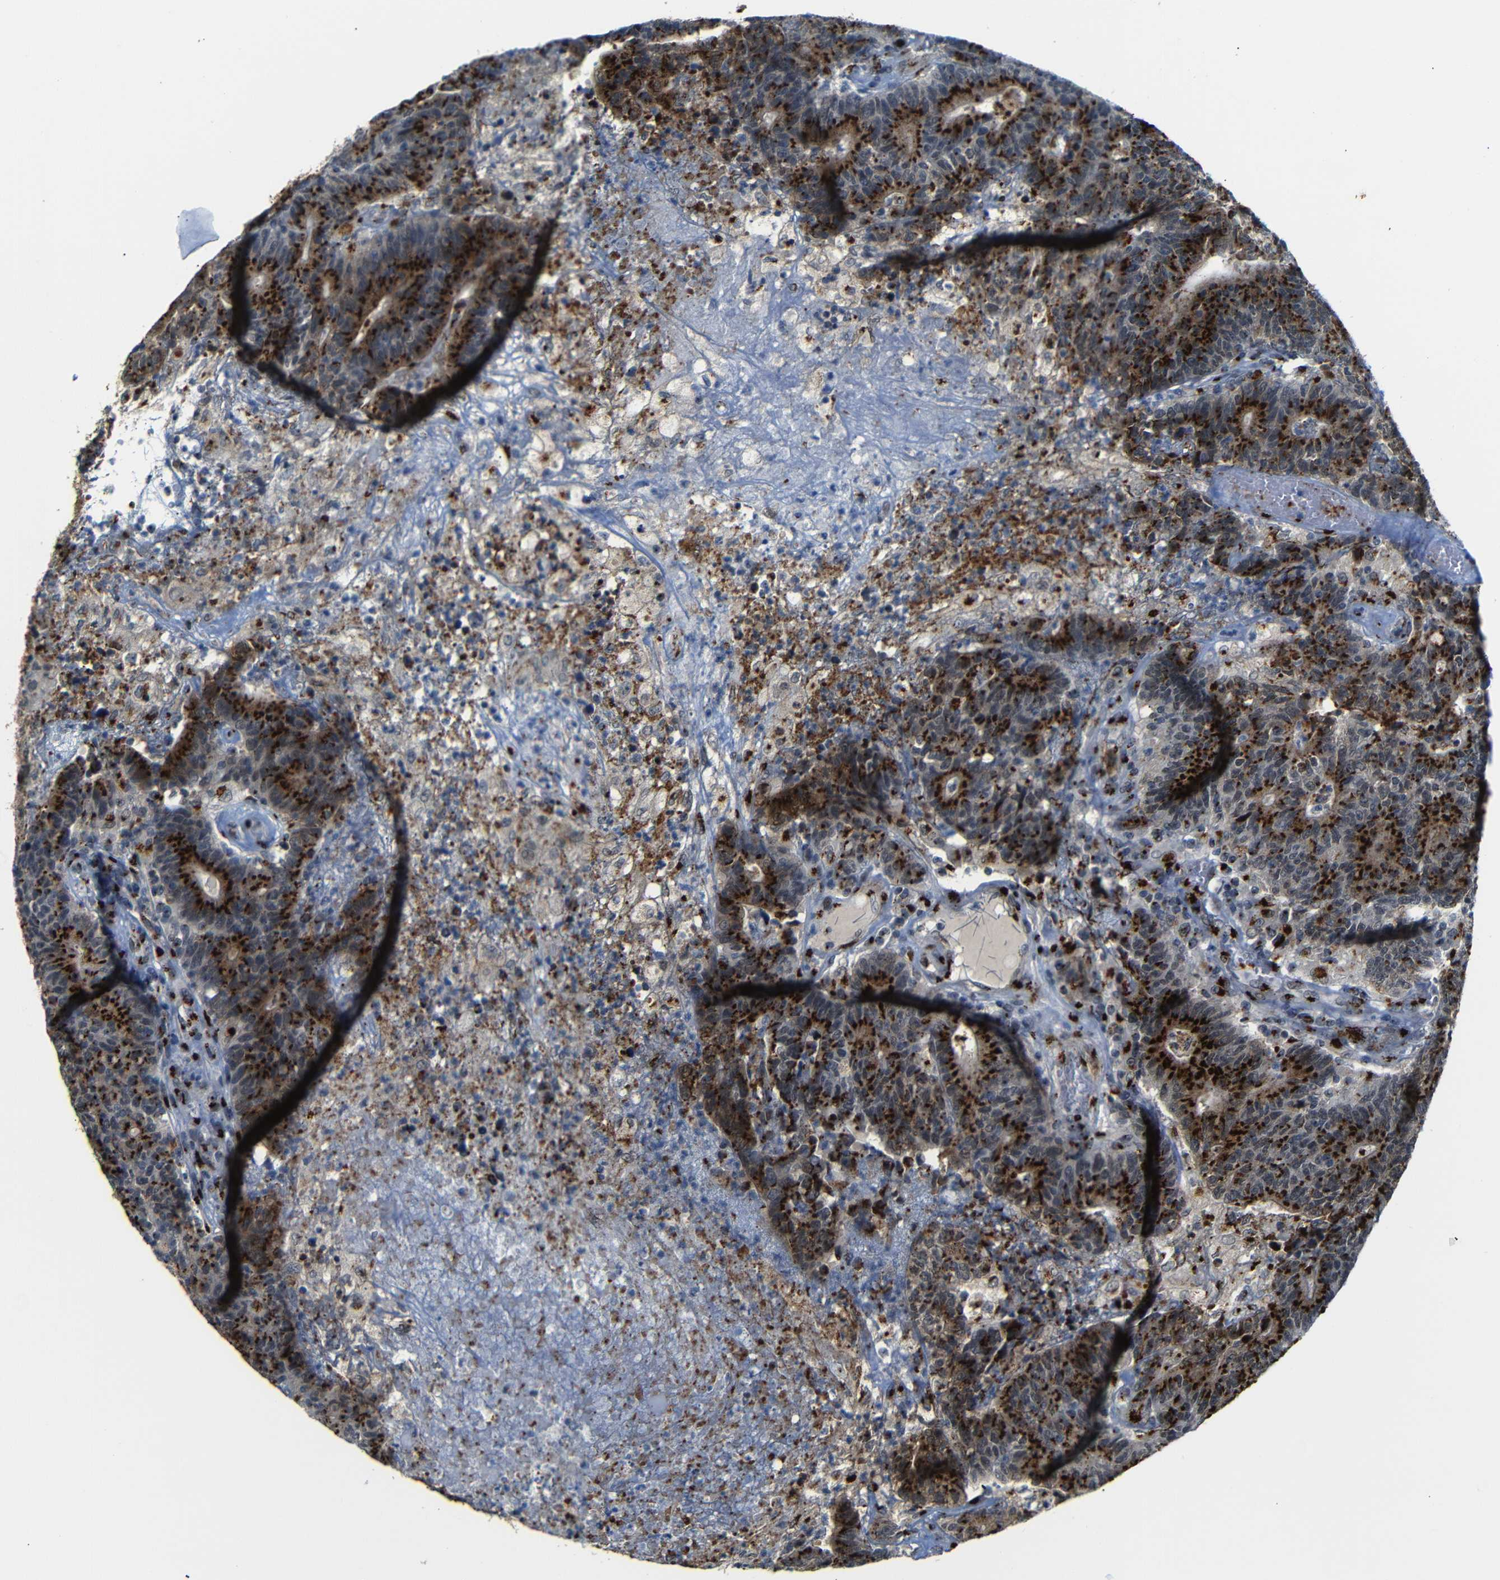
{"staining": {"intensity": "strong", "quantity": ">75%", "location": "cytoplasmic/membranous"}, "tissue": "colorectal cancer", "cell_type": "Tumor cells", "image_type": "cancer", "snomed": [{"axis": "morphology", "description": "Normal tissue, NOS"}, {"axis": "morphology", "description": "Adenocarcinoma, NOS"}, {"axis": "topography", "description": "Colon"}], "caption": "Immunohistochemical staining of human colorectal cancer displays strong cytoplasmic/membranous protein expression in about >75% of tumor cells. The protein of interest is shown in brown color, while the nuclei are stained blue.", "gene": "TGOLN2", "patient": {"sex": "female", "age": 75}}